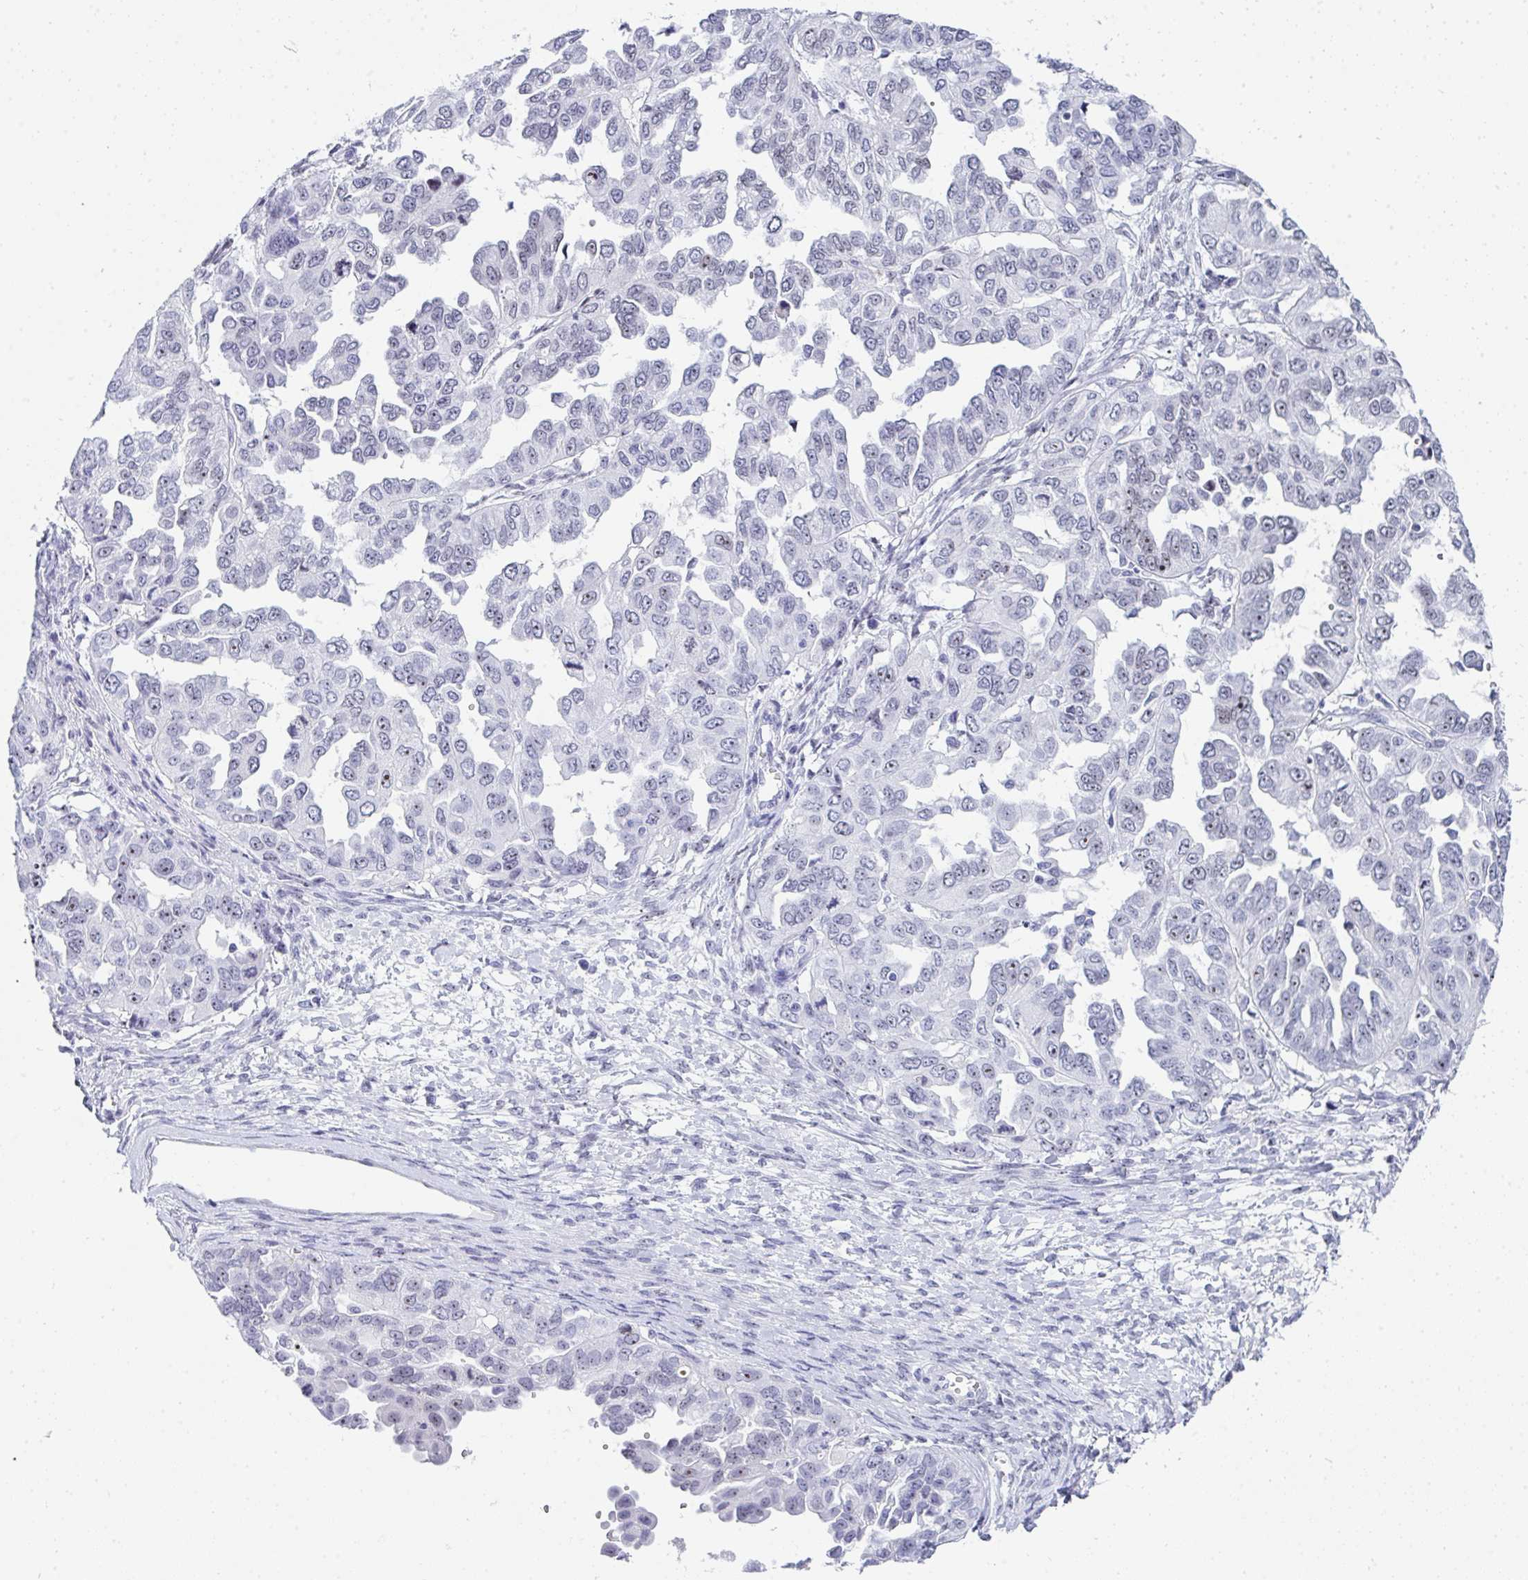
{"staining": {"intensity": "weak", "quantity": "<25%", "location": "nuclear"}, "tissue": "ovarian cancer", "cell_type": "Tumor cells", "image_type": "cancer", "snomed": [{"axis": "morphology", "description": "Cystadenocarcinoma, serous, NOS"}, {"axis": "topography", "description": "Ovary"}], "caption": "High magnification brightfield microscopy of ovarian cancer stained with DAB (3,3'-diaminobenzidine) (brown) and counterstained with hematoxylin (blue): tumor cells show no significant staining. The staining is performed using DAB brown chromogen with nuclei counter-stained in using hematoxylin.", "gene": "NOP10", "patient": {"sex": "female", "age": 53}}